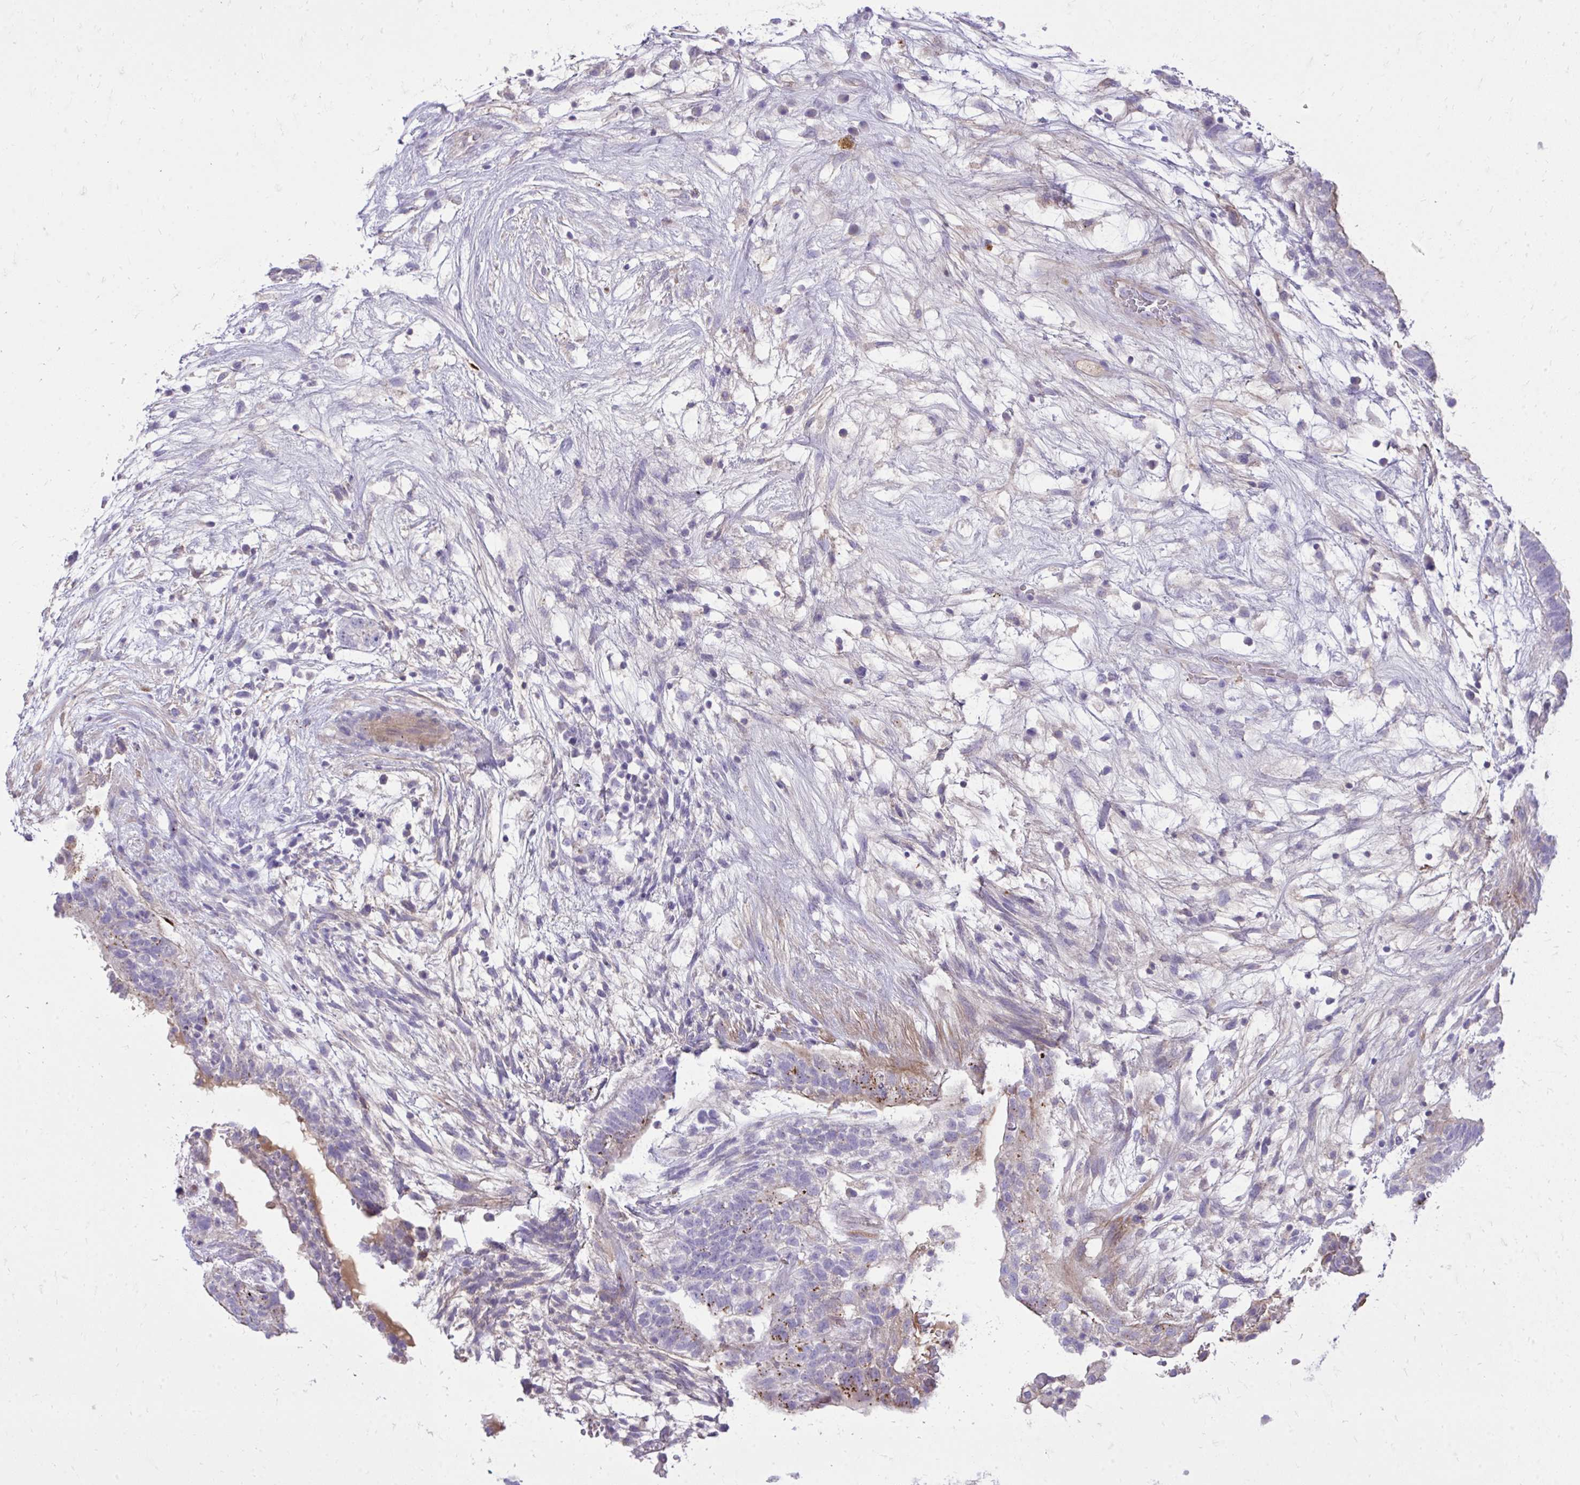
{"staining": {"intensity": "moderate", "quantity": "<25%", "location": "cytoplasmic/membranous"}, "tissue": "testis cancer", "cell_type": "Tumor cells", "image_type": "cancer", "snomed": [{"axis": "morphology", "description": "Normal tissue, NOS"}, {"axis": "morphology", "description": "Carcinoma, Embryonal, NOS"}, {"axis": "topography", "description": "Testis"}], "caption": "IHC (DAB) staining of embryonal carcinoma (testis) demonstrates moderate cytoplasmic/membranous protein positivity in approximately <25% of tumor cells.", "gene": "TP53I11", "patient": {"sex": "male", "age": 32}}